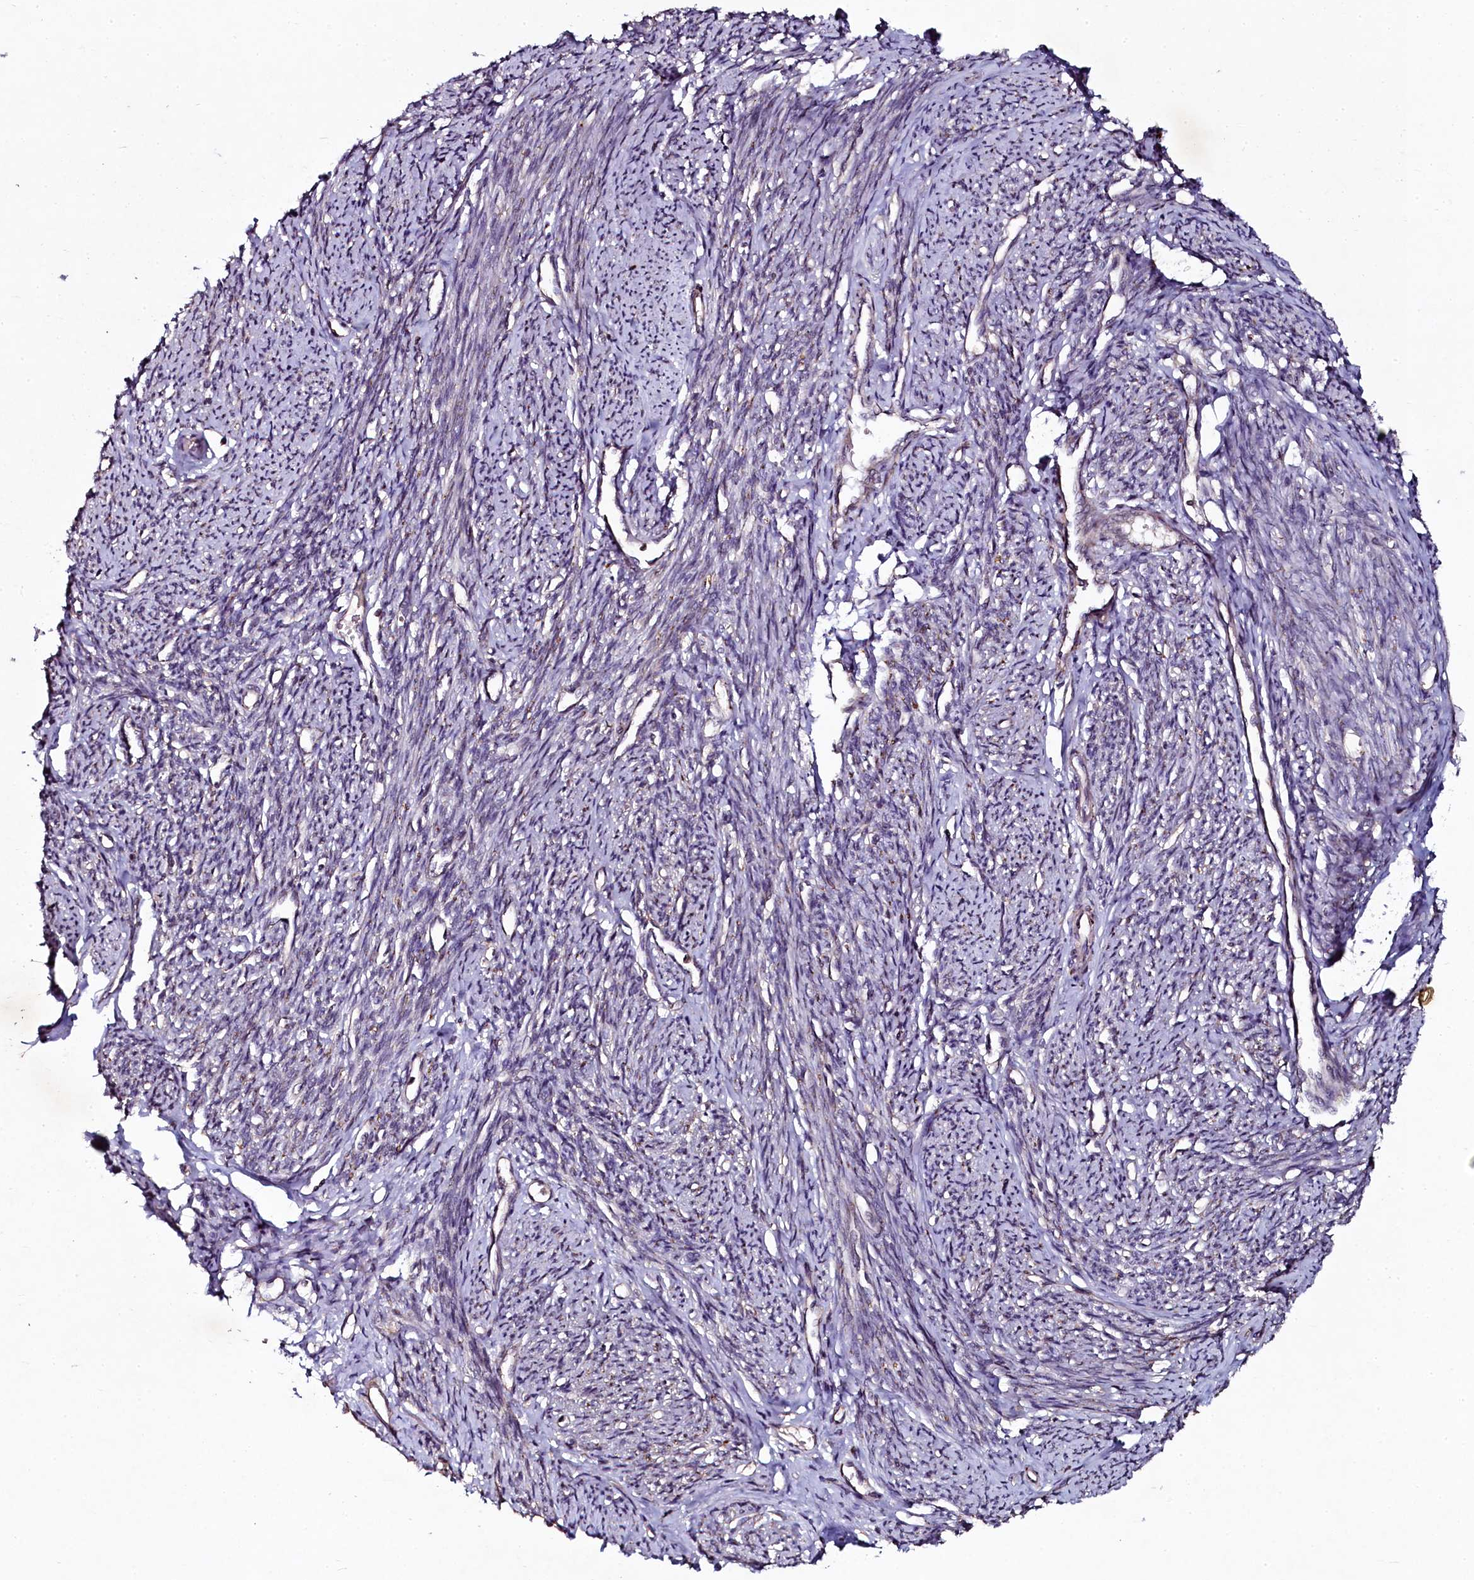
{"staining": {"intensity": "moderate", "quantity": "25%-75%", "location": "cytoplasmic/membranous"}, "tissue": "smooth muscle", "cell_type": "Smooth muscle cells", "image_type": "normal", "snomed": [{"axis": "morphology", "description": "Normal tissue, NOS"}, {"axis": "topography", "description": "Smooth muscle"}, {"axis": "topography", "description": "Uterus"}], "caption": "This is an image of immunohistochemistry staining of benign smooth muscle, which shows moderate expression in the cytoplasmic/membranous of smooth muscle cells.", "gene": "SEC24C", "patient": {"sex": "female", "age": 59}}